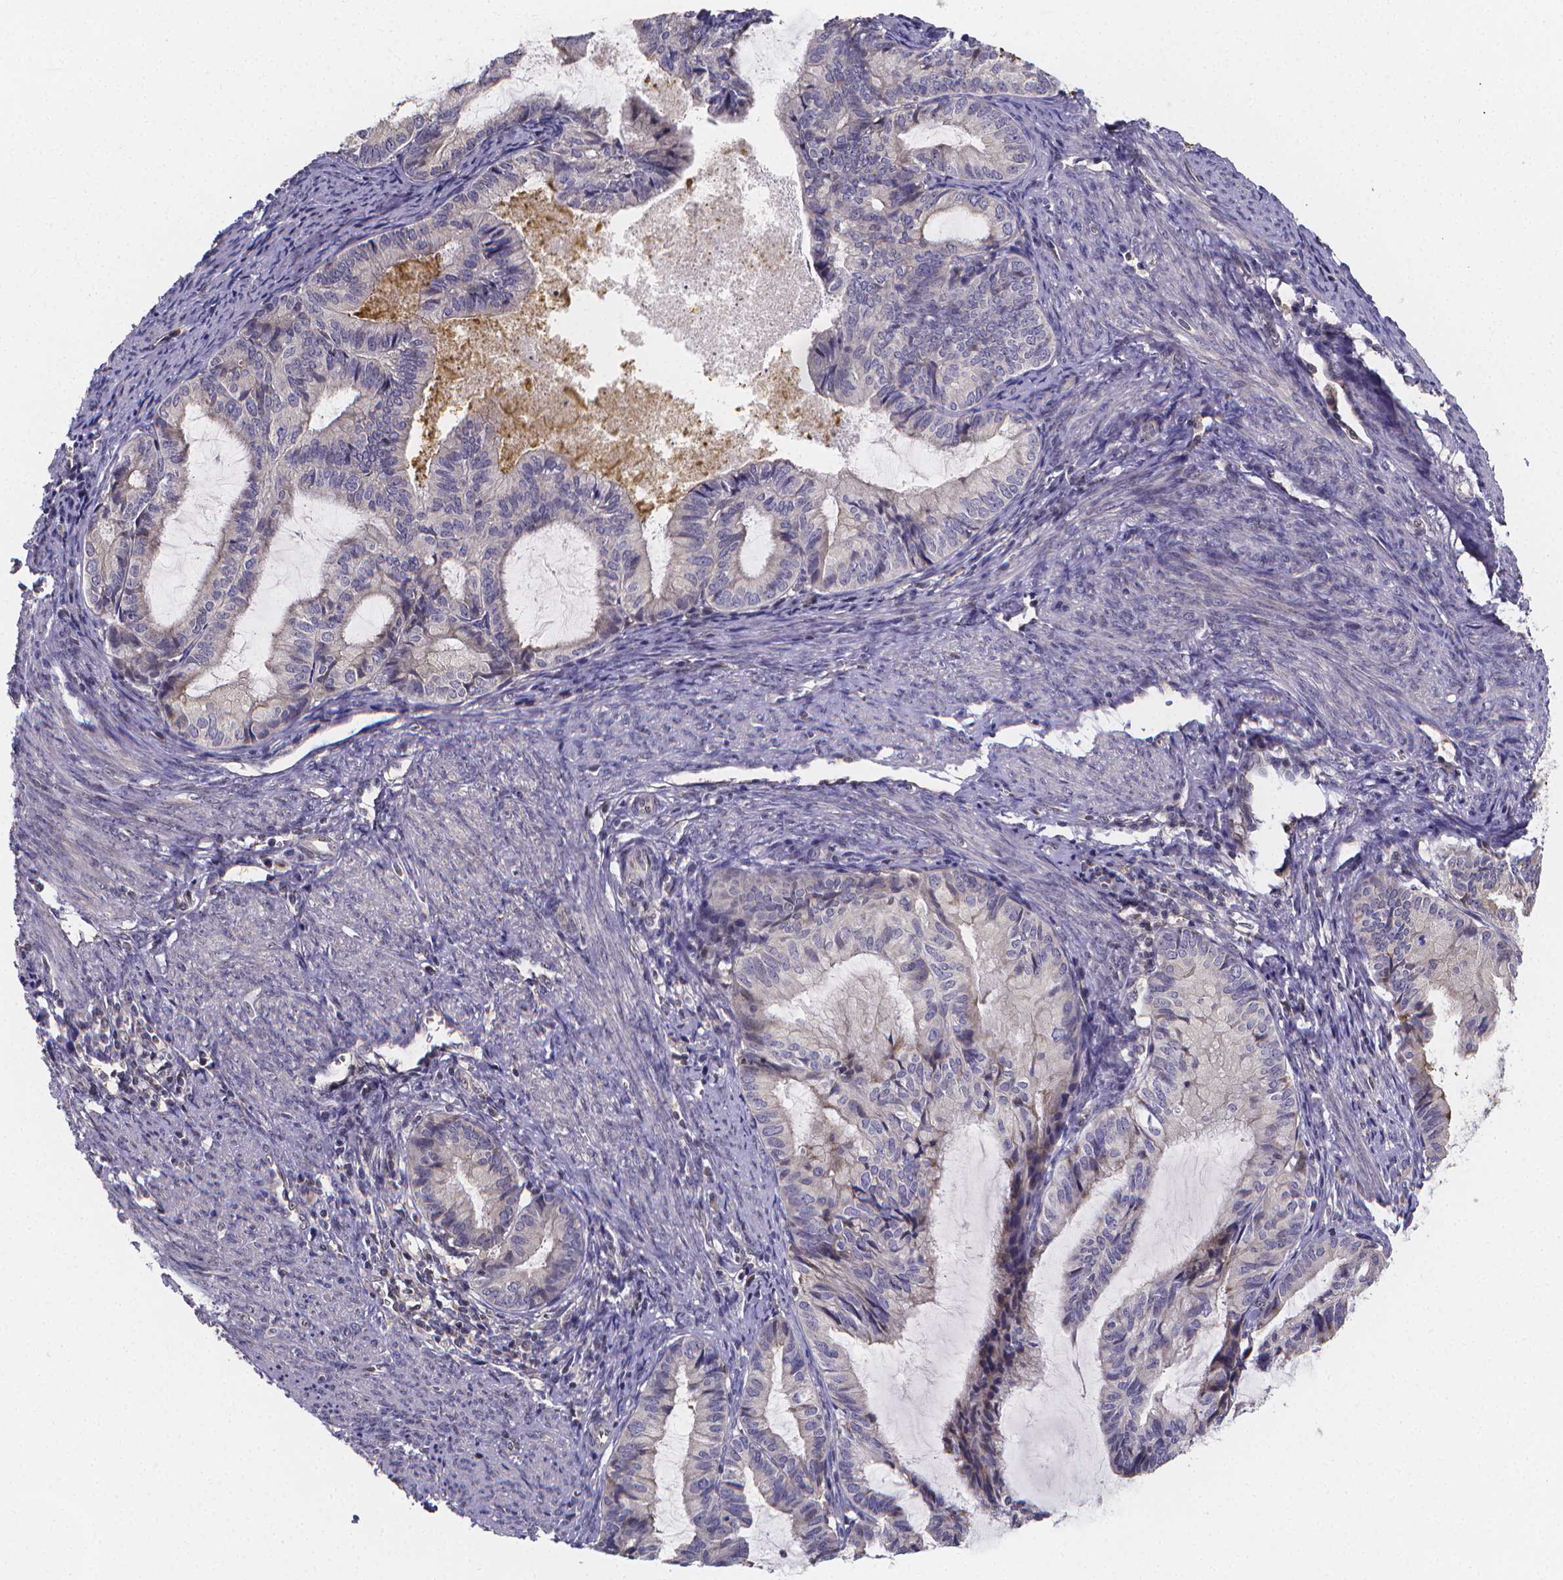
{"staining": {"intensity": "negative", "quantity": "none", "location": "none"}, "tissue": "endometrial cancer", "cell_type": "Tumor cells", "image_type": "cancer", "snomed": [{"axis": "morphology", "description": "Adenocarcinoma, NOS"}, {"axis": "topography", "description": "Endometrium"}], "caption": "There is no significant expression in tumor cells of adenocarcinoma (endometrial).", "gene": "PAH", "patient": {"sex": "female", "age": 86}}